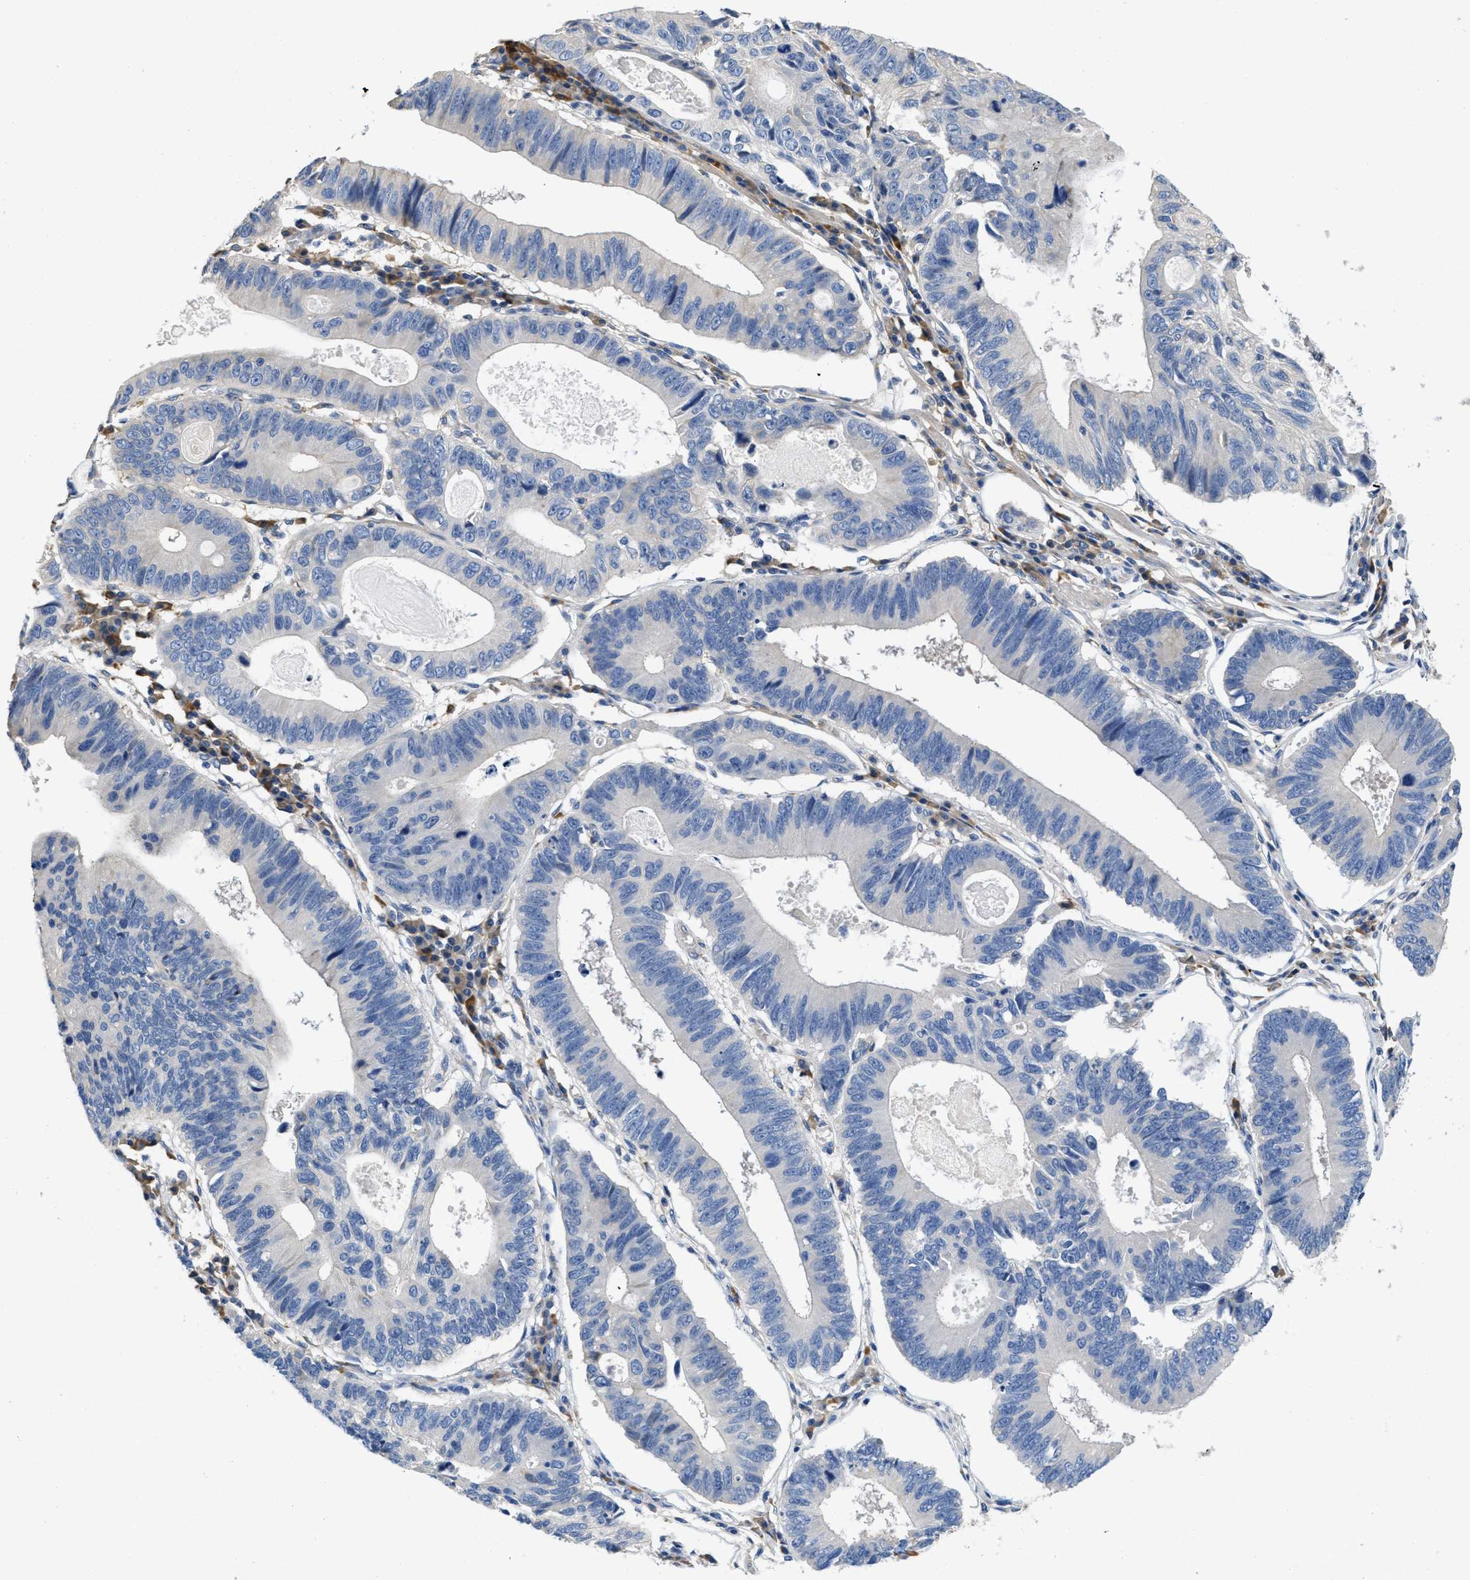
{"staining": {"intensity": "negative", "quantity": "none", "location": "none"}, "tissue": "stomach cancer", "cell_type": "Tumor cells", "image_type": "cancer", "snomed": [{"axis": "morphology", "description": "Adenocarcinoma, NOS"}, {"axis": "topography", "description": "Stomach"}], "caption": "Tumor cells are negative for protein expression in human stomach cancer (adenocarcinoma).", "gene": "C1S", "patient": {"sex": "male", "age": 59}}